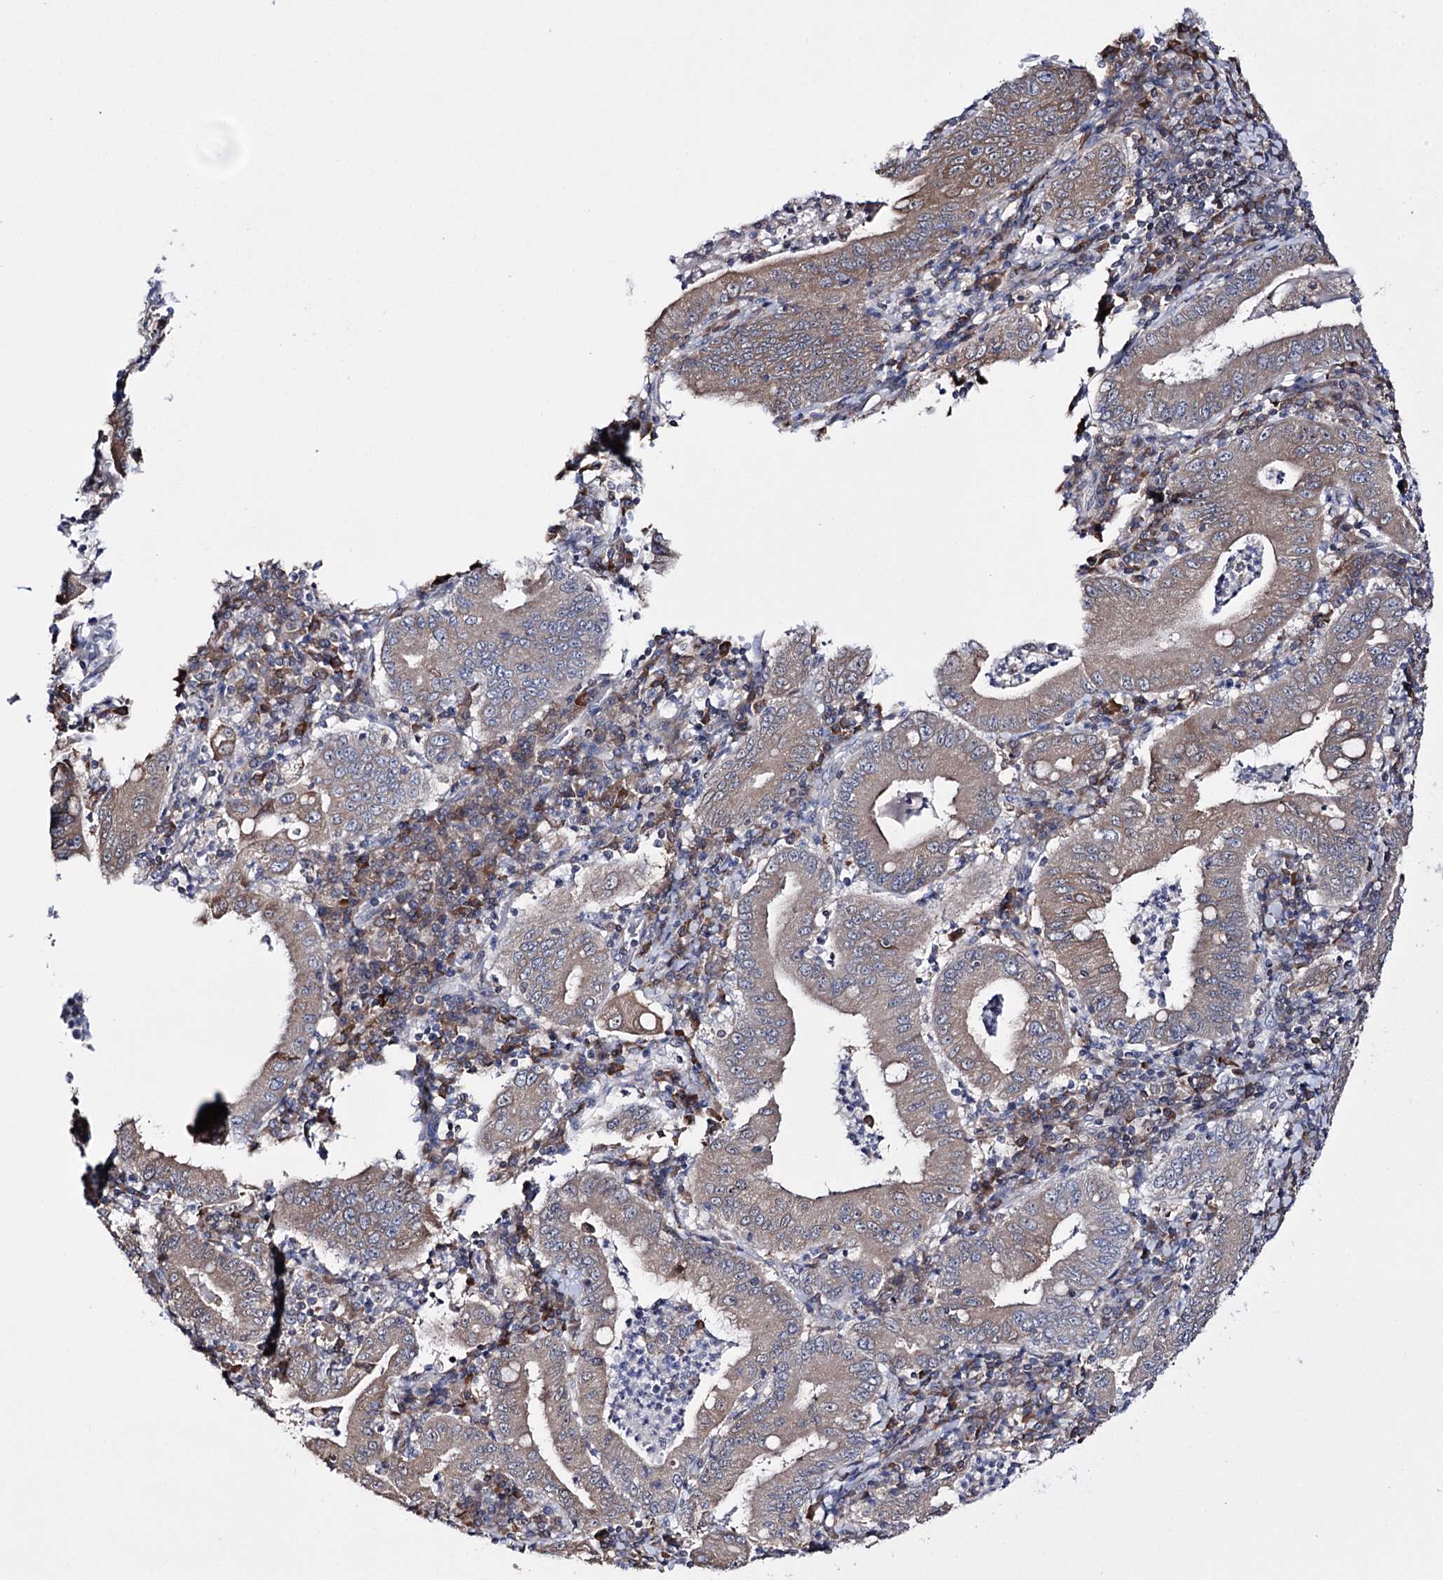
{"staining": {"intensity": "moderate", "quantity": ">75%", "location": "cytoplasmic/membranous"}, "tissue": "stomach cancer", "cell_type": "Tumor cells", "image_type": "cancer", "snomed": [{"axis": "morphology", "description": "Normal tissue, NOS"}, {"axis": "morphology", "description": "Adenocarcinoma, NOS"}, {"axis": "topography", "description": "Esophagus"}, {"axis": "topography", "description": "Stomach, upper"}, {"axis": "topography", "description": "Peripheral nerve tissue"}], "caption": "Adenocarcinoma (stomach) stained for a protein (brown) exhibits moderate cytoplasmic/membranous positive expression in about >75% of tumor cells.", "gene": "PTER", "patient": {"sex": "male", "age": 62}}